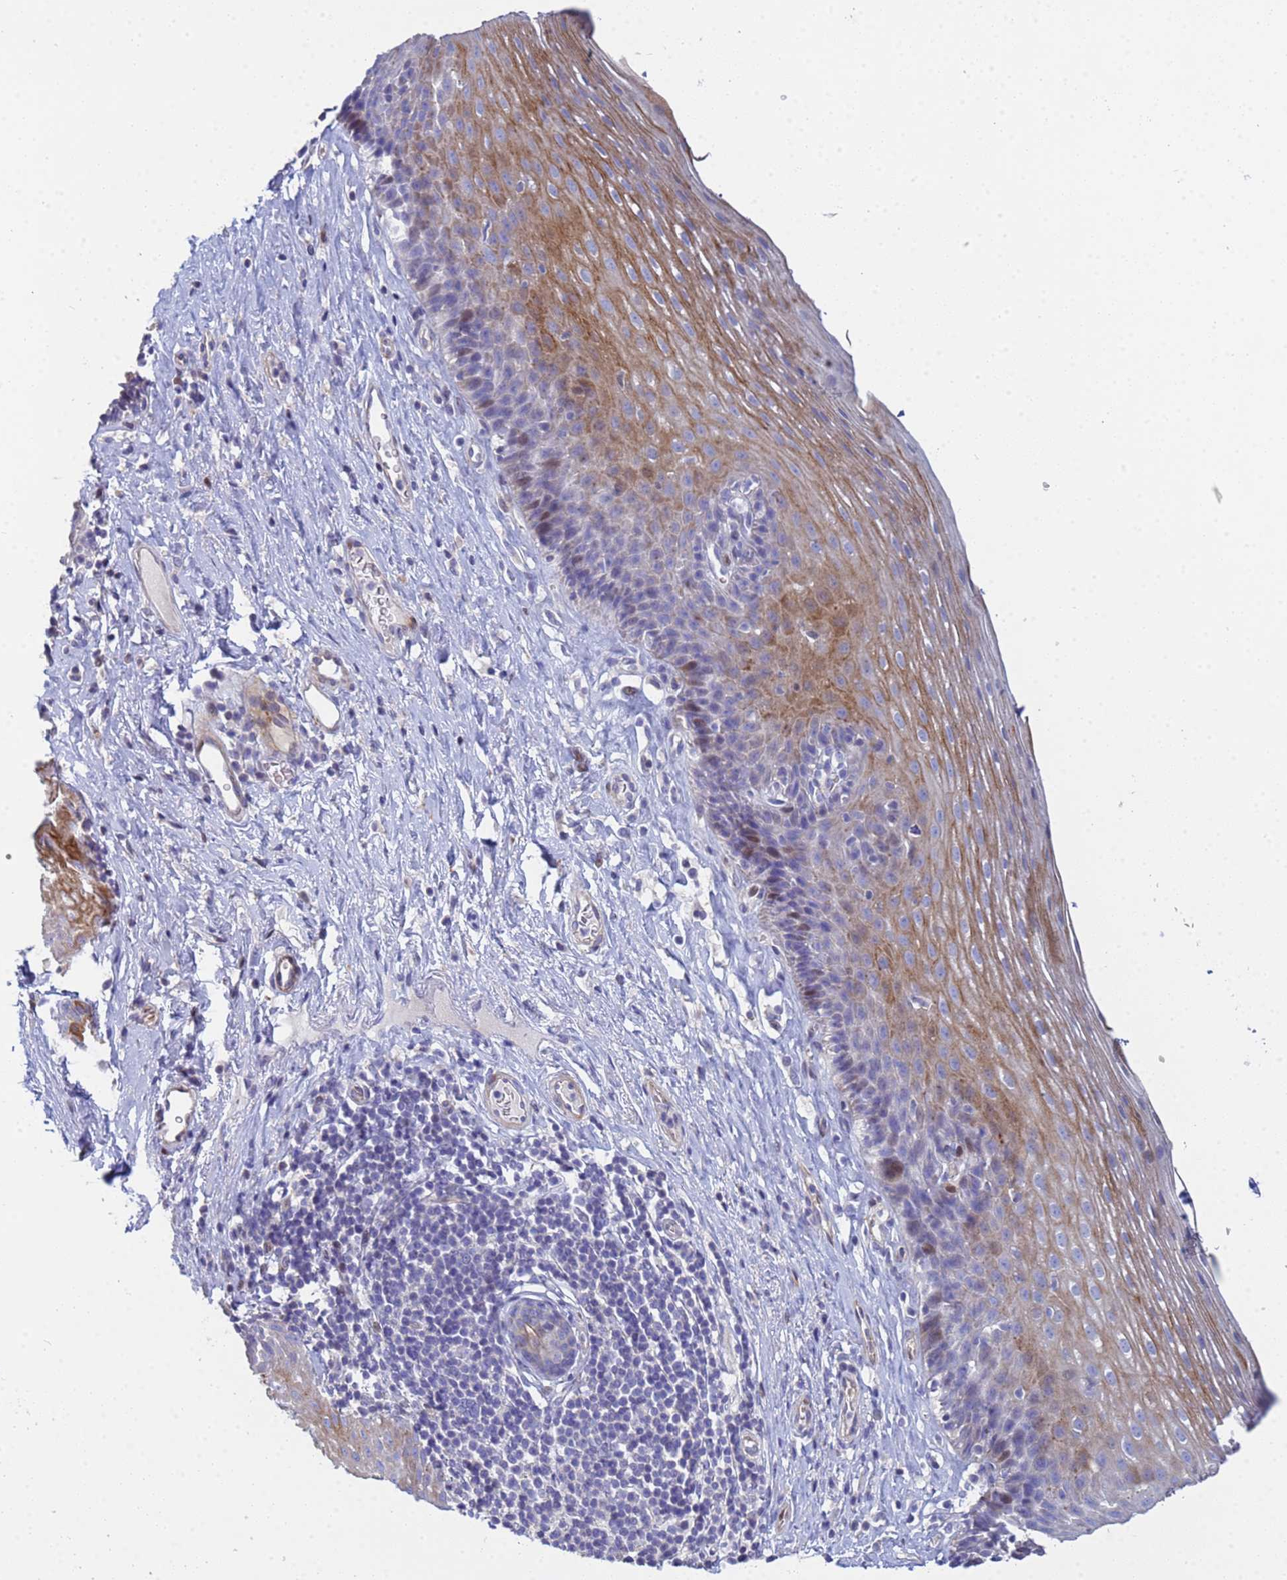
{"staining": {"intensity": "moderate", "quantity": "25%-75%", "location": "cytoplasmic/membranous,nuclear"}, "tissue": "esophagus", "cell_type": "Squamous epithelial cells", "image_type": "normal", "snomed": [{"axis": "morphology", "description": "Normal tissue, NOS"}, {"axis": "topography", "description": "Esophagus"}], "caption": "Esophagus stained with DAB (3,3'-diaminobenzidine) IHC displays medium levels of moderate cytoplasmic/membranous,nuclear expression in approximately 25%-75% of squamous epithelial cells.", "gene": "PPP6R1", "patient": {"sex": "female", "age": 66}}